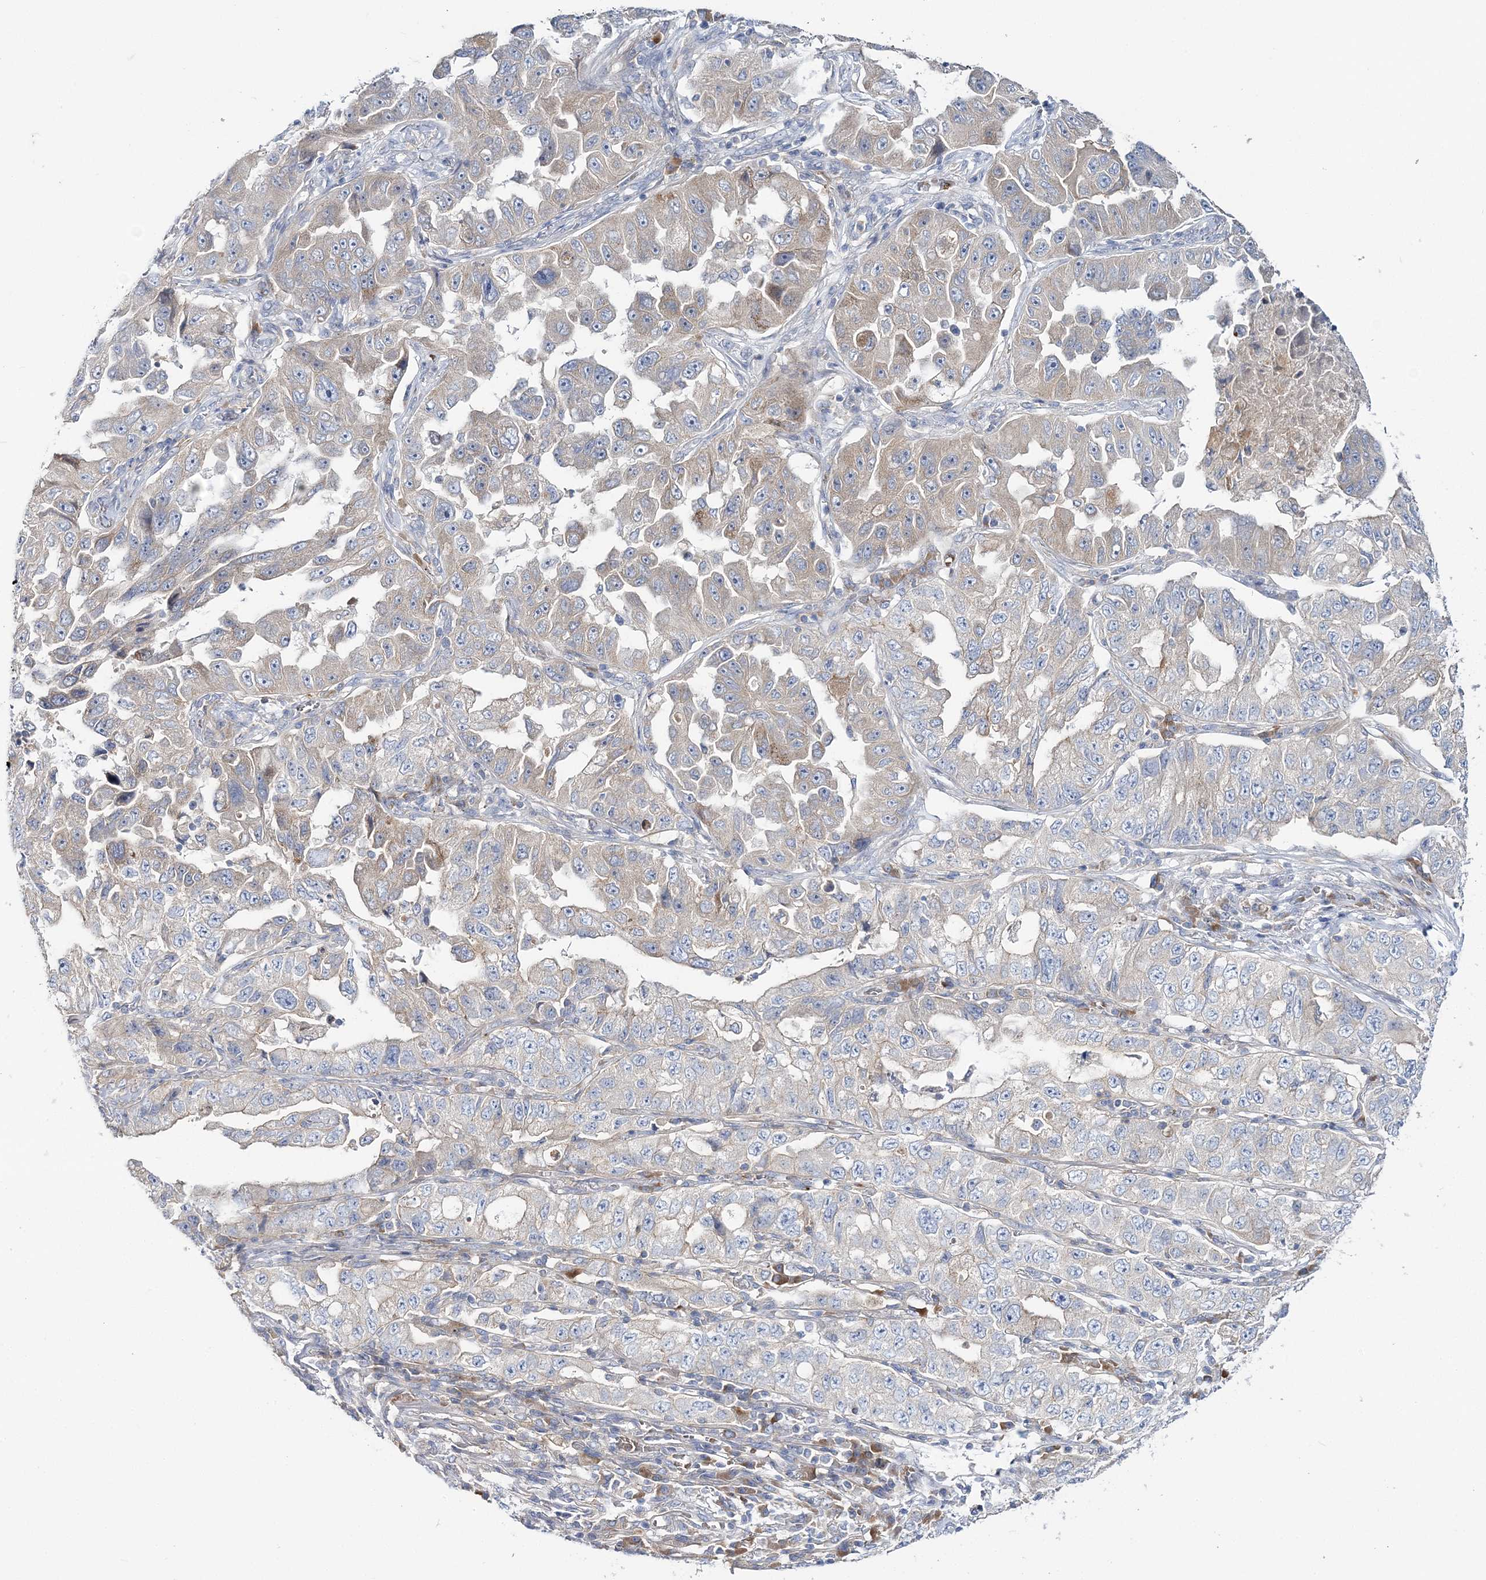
{"staining": {"intensity": "weak", "quantity": "<25%", "location": "cytoplasmic/membranous"}, "tissue": "lung cancer", "cell_type": "Tumor cells", "image_type": "cancer", "snomed": [{"axis": "morphology", "description": "Adenocarcinoma, NOS"}, {"axis": "topography", "description": "Lung"}], "caption": "Lung cancer (adenocarcinoma) was stained to show a protein in brown. There is no significant staining in tumor cells.", "gene": "ATP11B", "patient": {"sex": "female", "age": 51}}